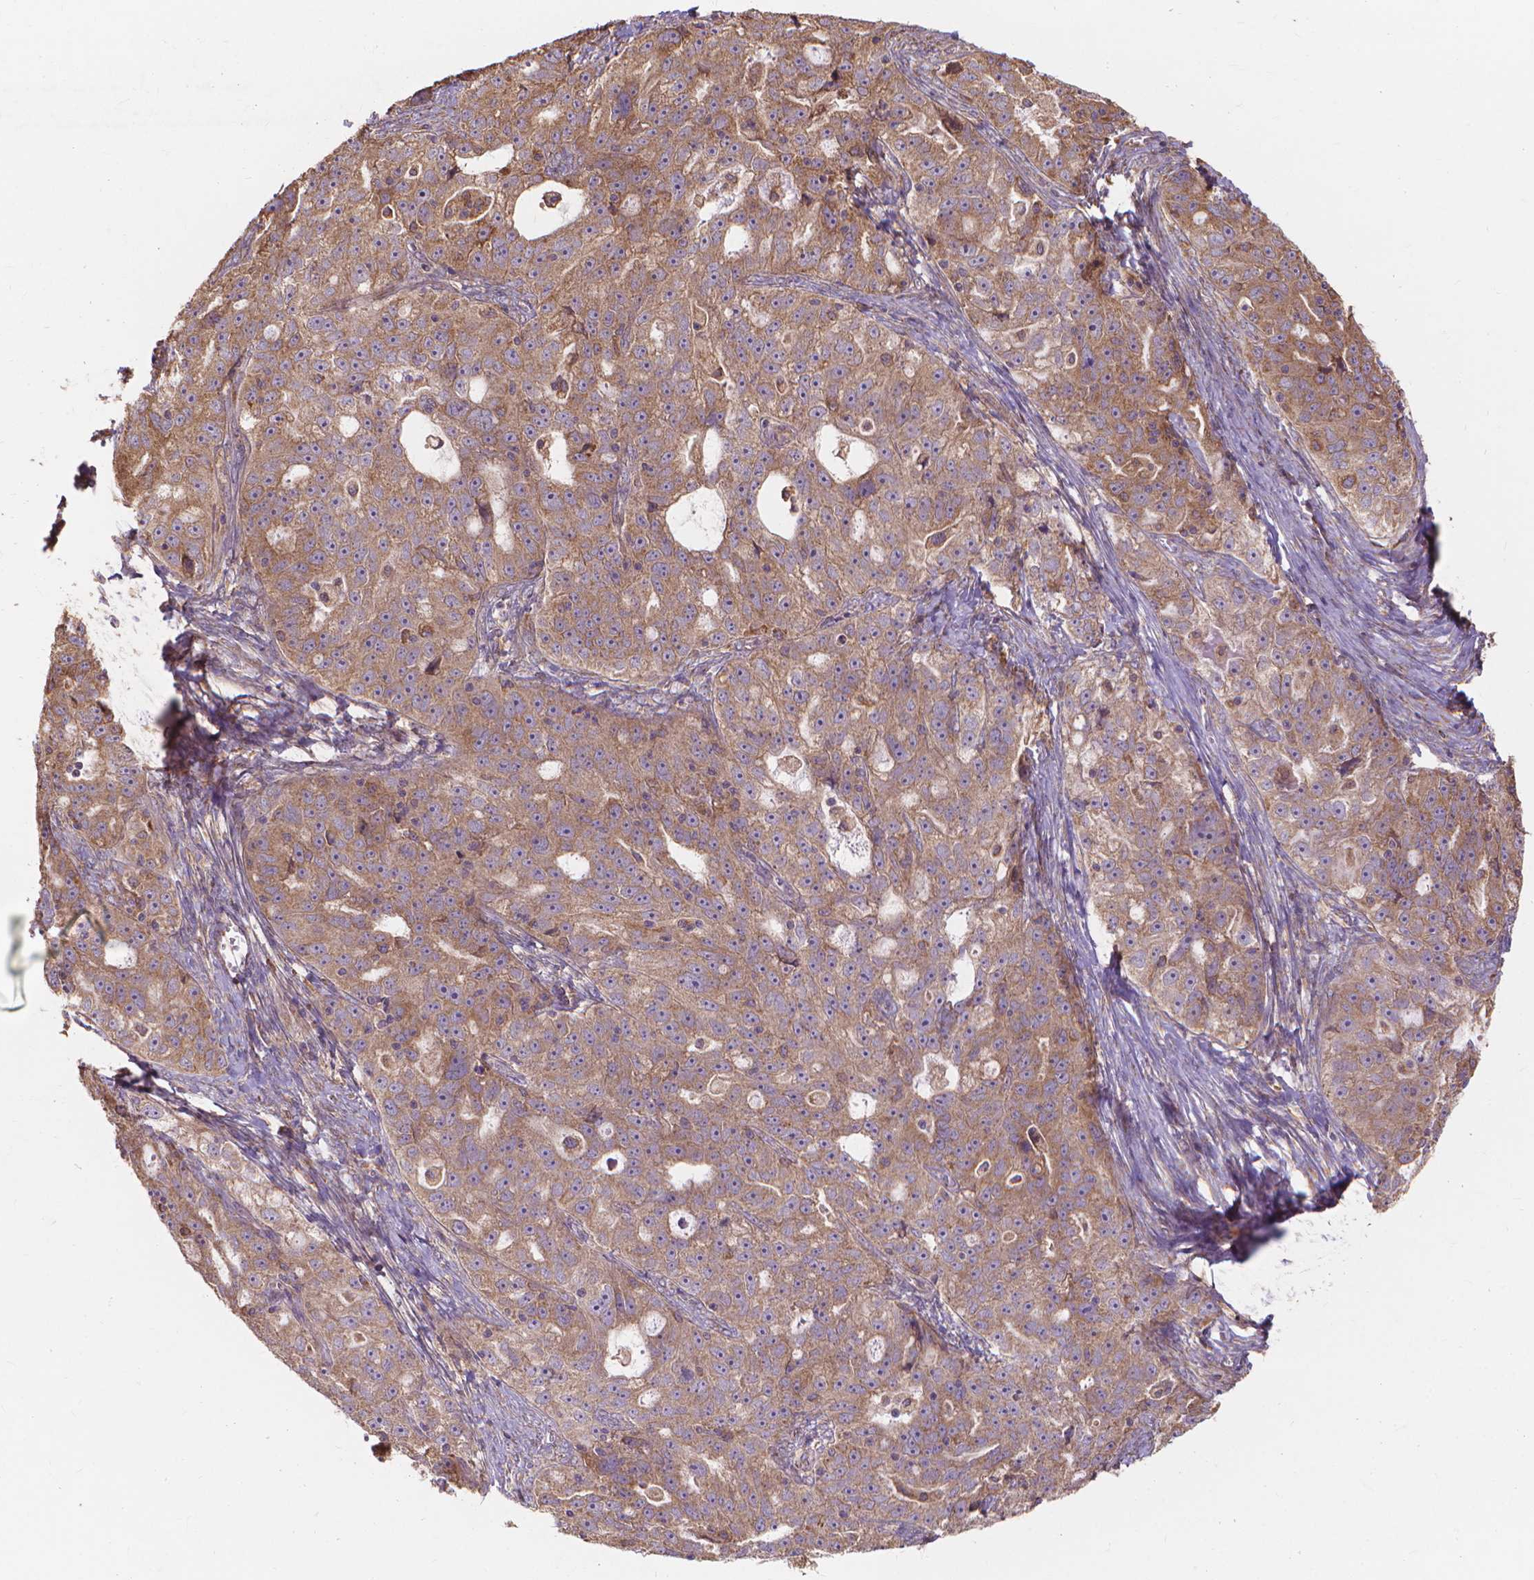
{"staining": {"intensity": "moderate", "quantity": ">75%", "location": "cytoplasmic/membranous"}, "tissue": "ovarian cancer", "cell_type": "Tumor cells", "image_type": "cancer", "snomed": [{"axis": "morphology", "description": "Cystadenocarcinoma, serous, NOS"}, {"axis": "topography", "description": "Ovary"}], "caption": "Immunohistochemical staining of ovarian serous cystadenocarcinoma shows medium levels of moderate cytoplasmic/membranous protein positivity in approximately >75% of tumor cells. Immunohistochemistry stains the protein in brown and the nuclei are stained blue.", "gene": "TAB2", "patient": {"sex": "female", "age": 51}}